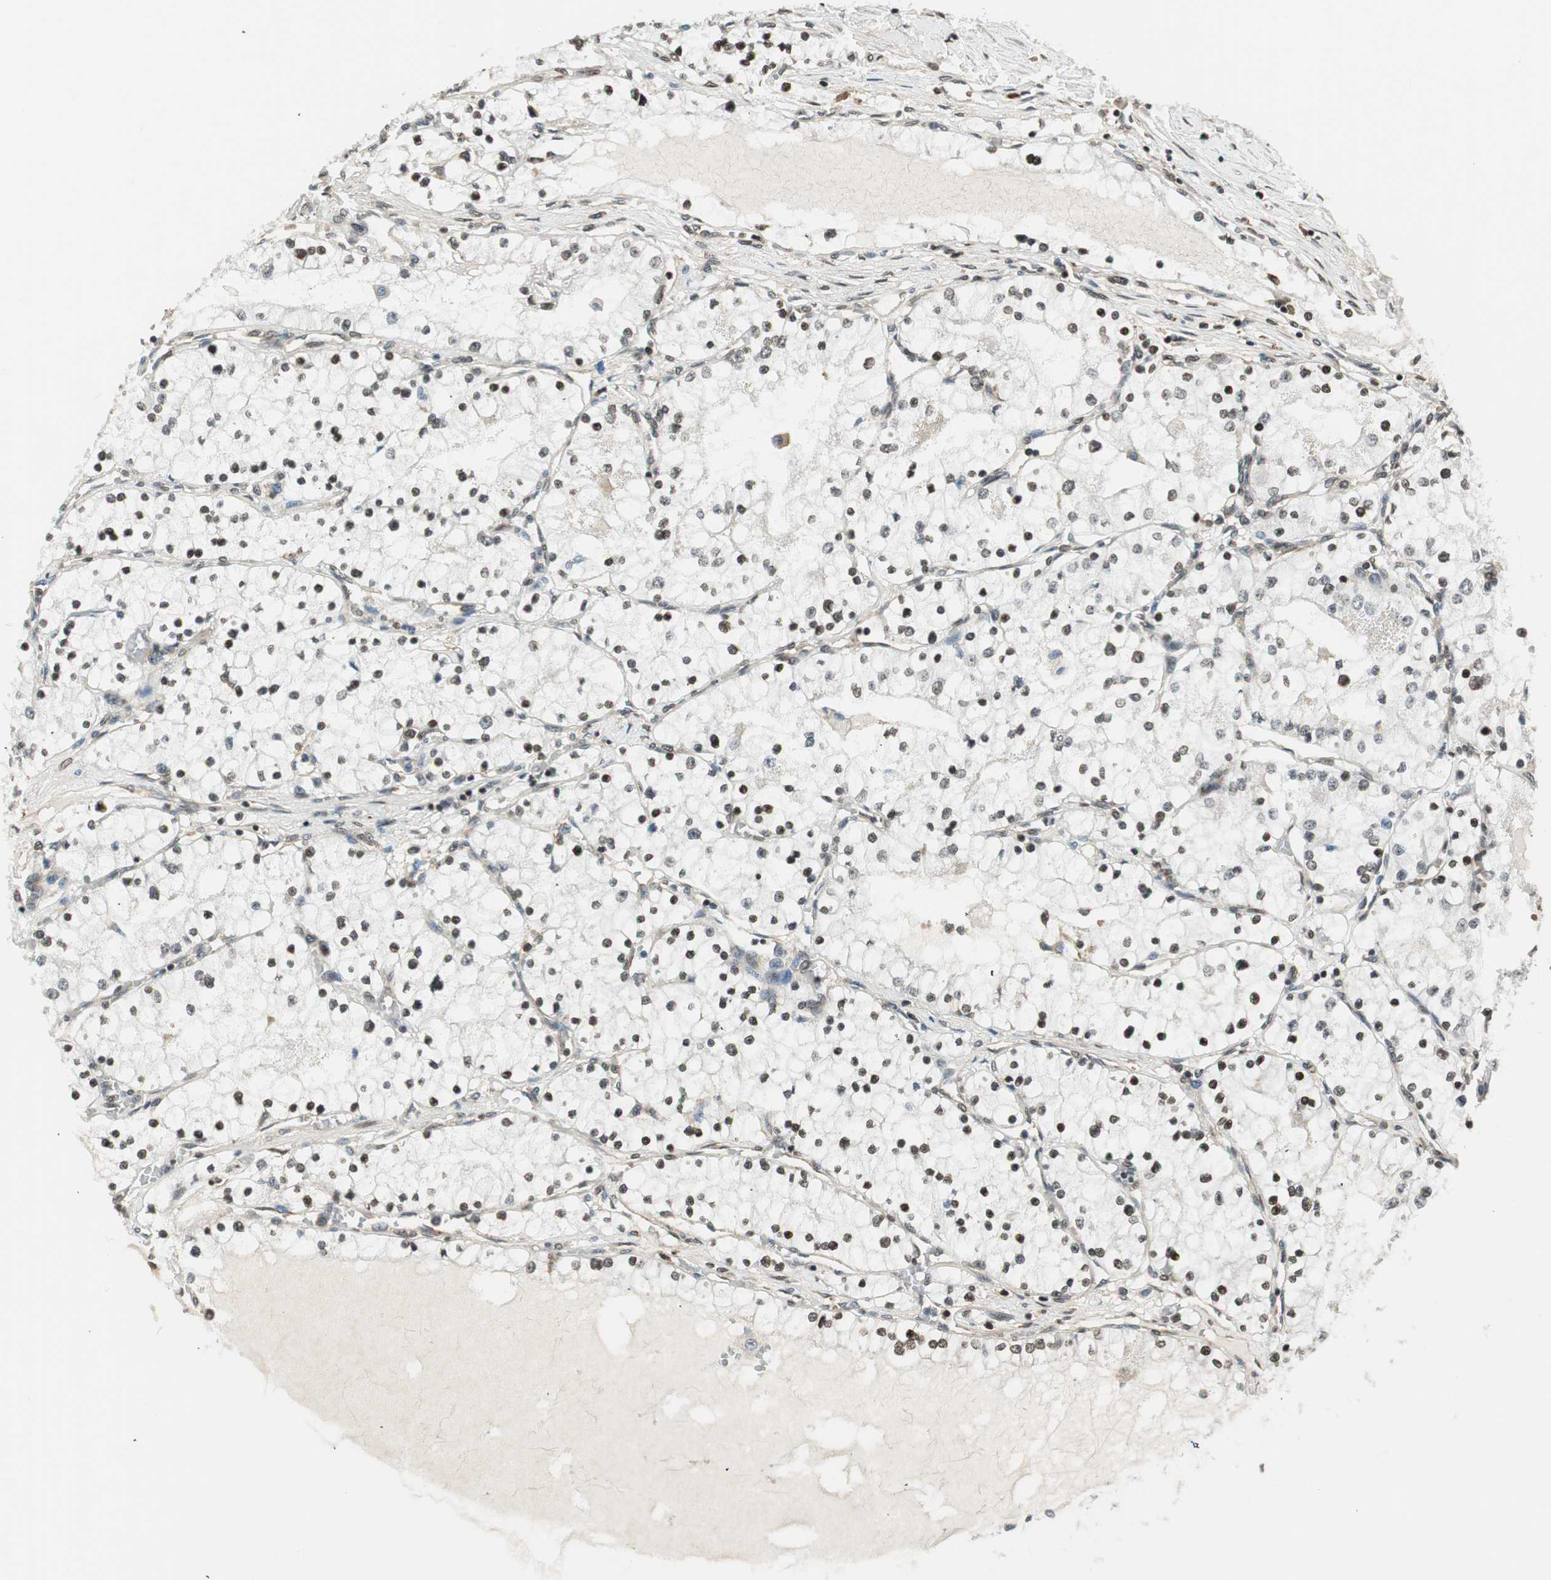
{"staining": {"intensity": "moderate", "quantity": "<25%", "location": "nuclear"}, "tissue": "renal cancer", "cell_type": "Tumor cells", "image_type": "cancer", "snomed": [{"axis": "morphology", "description": "Adenocarcinoma, NOS"}, {"axis": "topography", "description": "Kidney"}], "caption": "Immunohistochemical staining of human renal cancer shows low levels of moderate nuclear positivity in about <25% of tumor cells.", "gene": "RING1", "patient": {"sex": "male", "age": 68}}